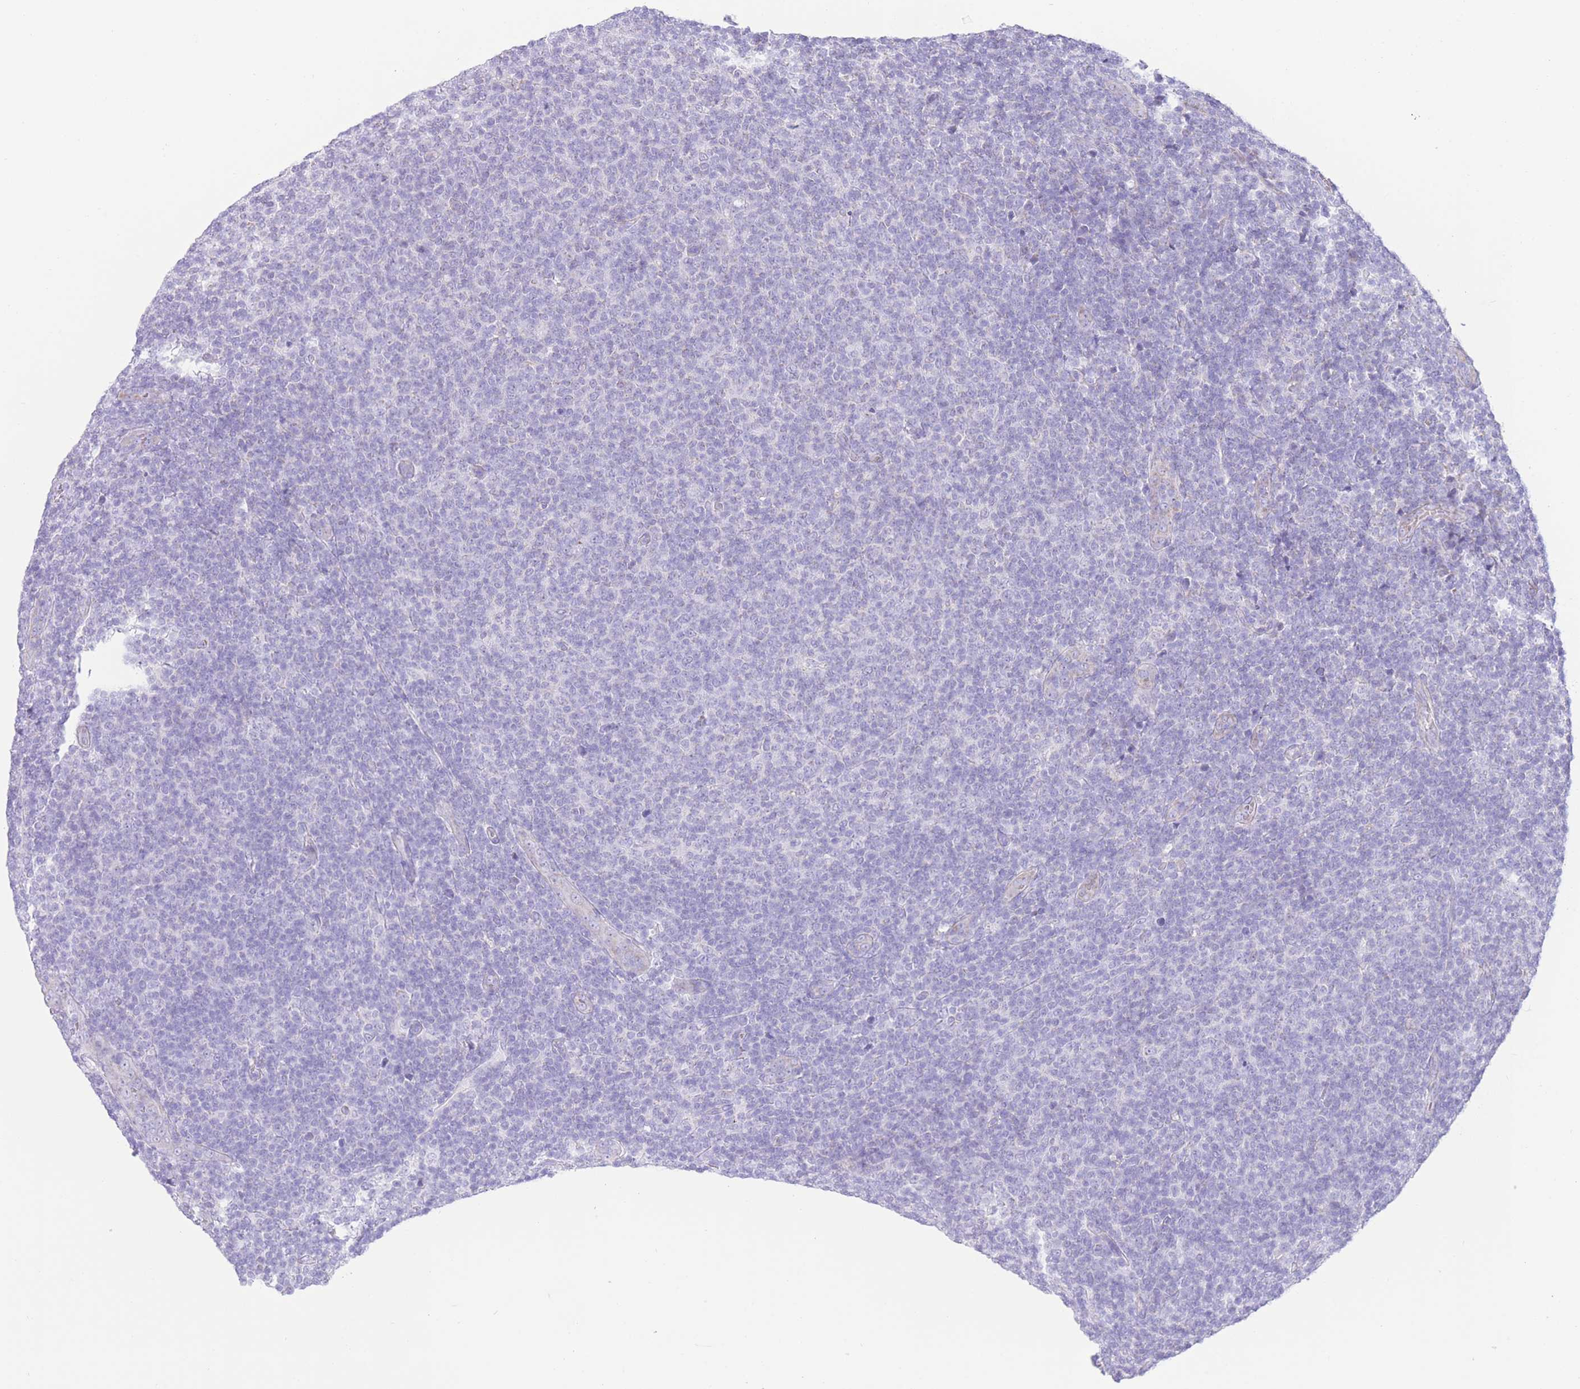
{"staining": {"intensity": "negative", "quantity": "none", "location": "none"}, "tissue": "lymphoma", "cell_type": "Tumor cells", "image_type": "cancer", "snomed": [{"axis": "morphology", "description": "Malignant lymphoma, non-Hodgkin's type, Low grade"}, {"axis": "topography", "description": "Lymph node"}], "caption": "This is an immunohistochemistry (IHC) image of malignant lymphoma, non-Hodgkin's type (low-grade). There is no positivity in tumor cells.", "gene": "ACSM4", "patient": {"sex": "male", "age": 66}}